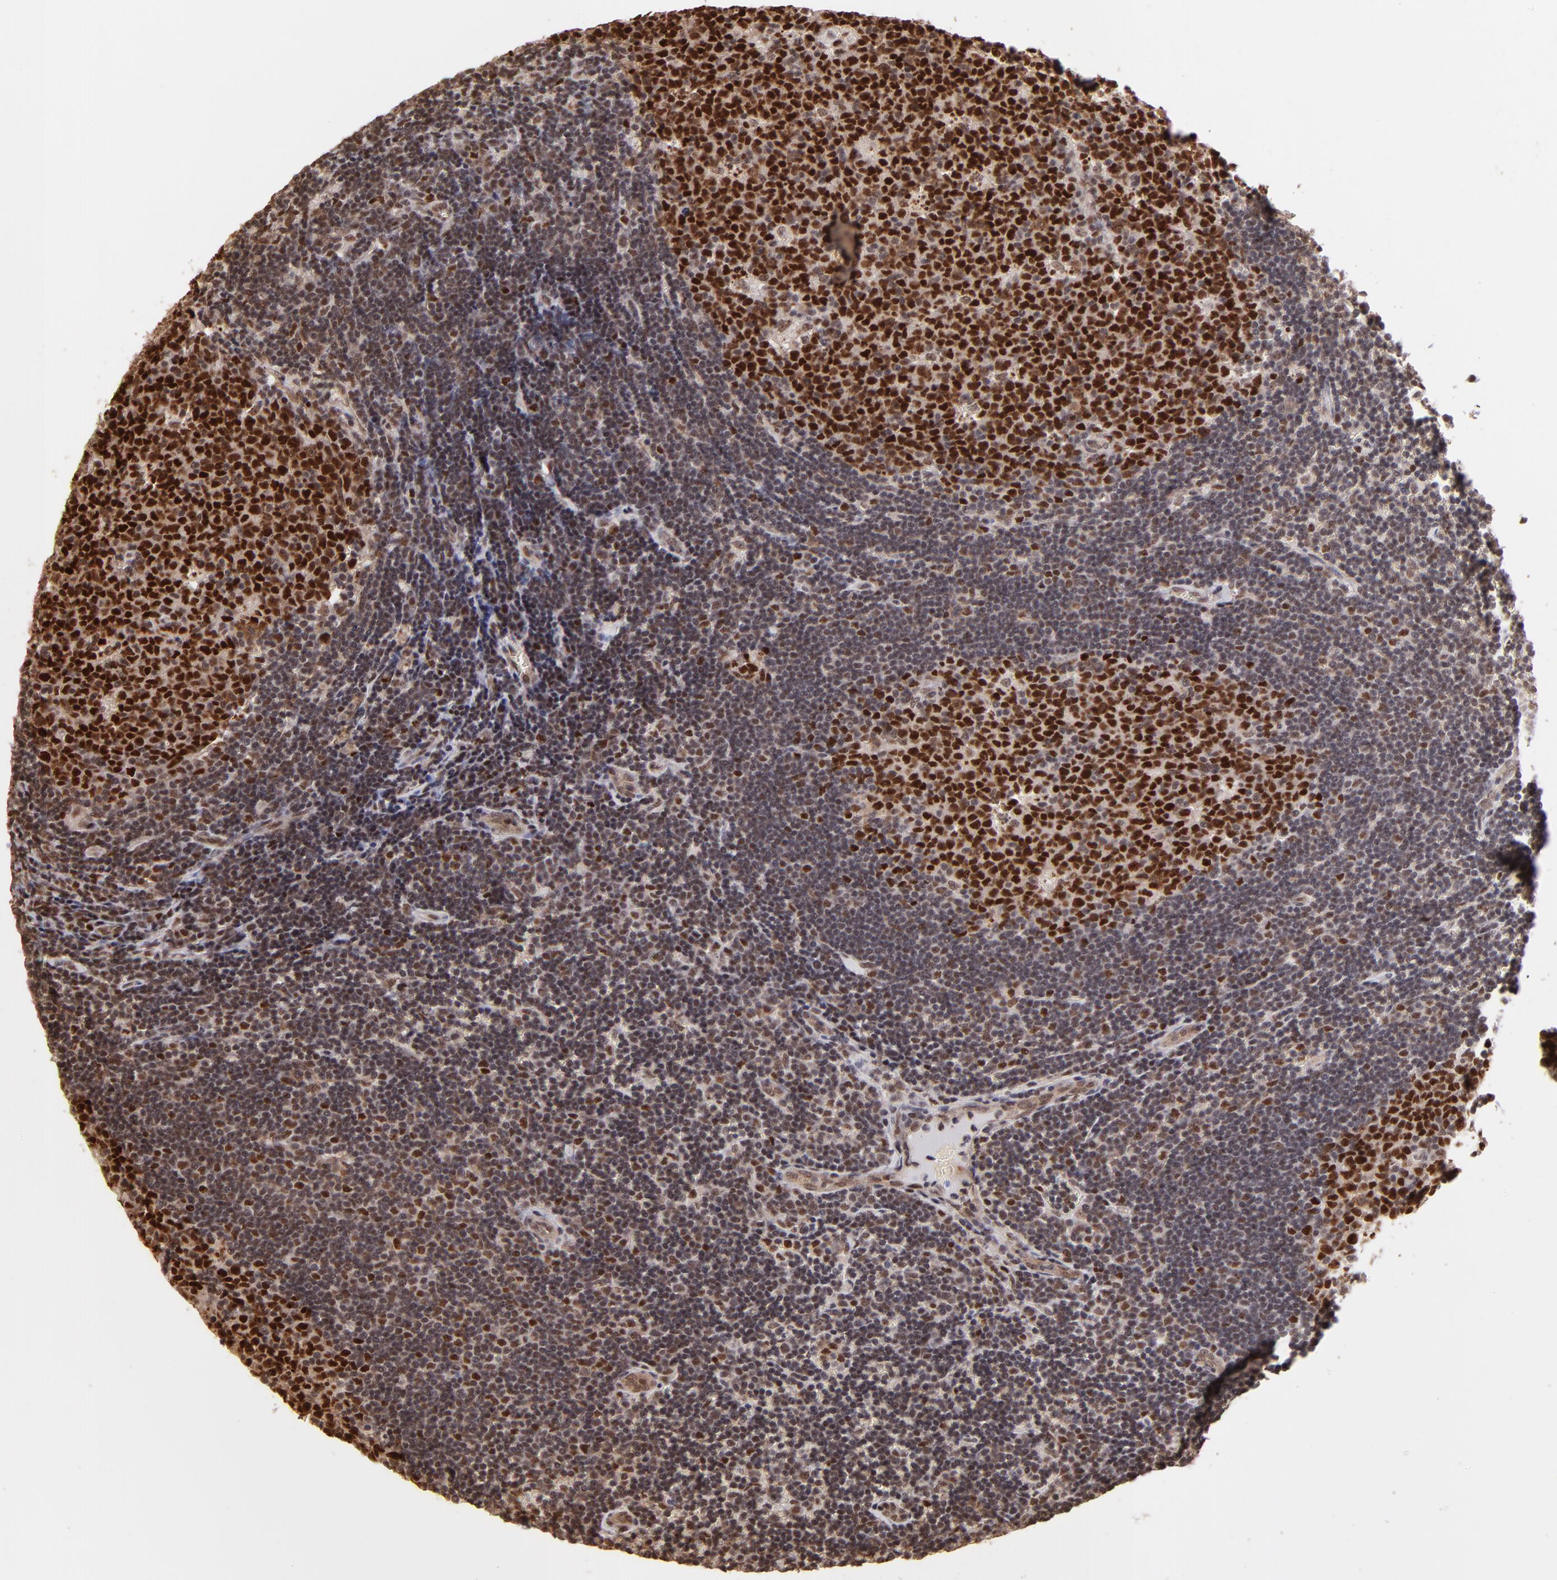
{"staining": {"intensity": "strong", "quantity": ">75%", "location": "nuclear"}, "tissue": "lymph node", "cell_type": "Germinal center cells", "image_type": "normal", "snomed": [{"axis": "morphology", "description": "Normal tissue, NOS"}, {"axis": "topography", "description": "Lymph node"}, {"axis": "topography", "description": "Salivary gland"}], "caption": "Protein expression analysis of normal human lymph node reveals strong nuclear expression in about >75% of germinal center cells. Immunohistochemistry (ihc) stains the protein of interest in brown and the nuclei are stained blue.", "gene": "TERF2", "patient": {"sex": "male", "age": 8}}